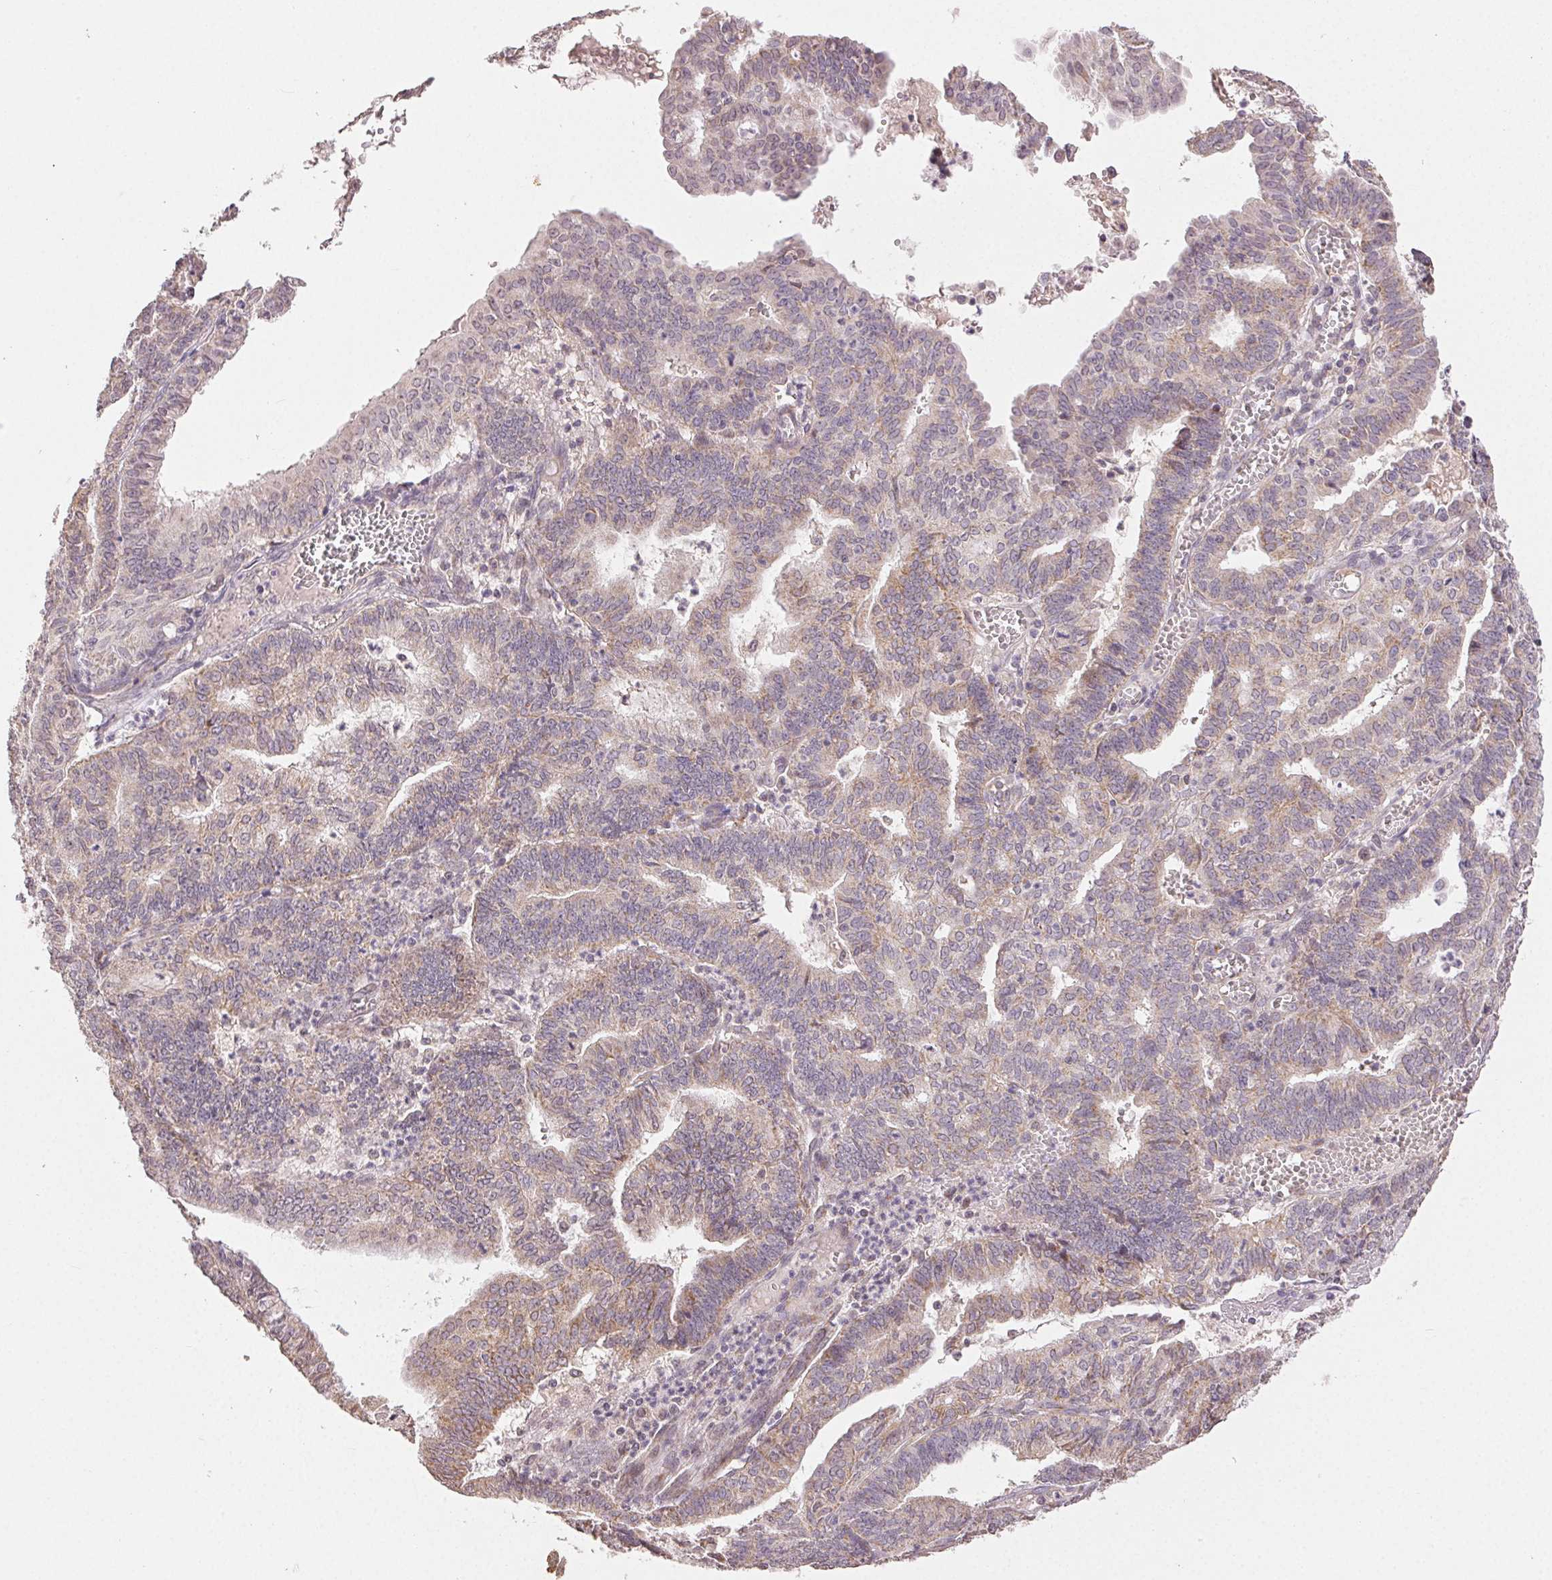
{"staining": {"intensity": "weak", "quantity": "<25%", "location": "cytoplasmic/membranous"}, "tissue": "endometrial cancer", "cell_type": "Tumor cells", "image_type": "cancer", "snomed": [{"axis": "morphology", "description": "Adenocarcinoma, NOS"}, {"axis": "topography", "description": "Endometrium"}], "caption": "Protein analysis of endometrial cancer exhibits no significant expression in tumor cells. (DAB immunohistochemistry with hematoxylin counter stain).", "gene": "CLASP1", "patient": {"sex": "female", "age": 61}}